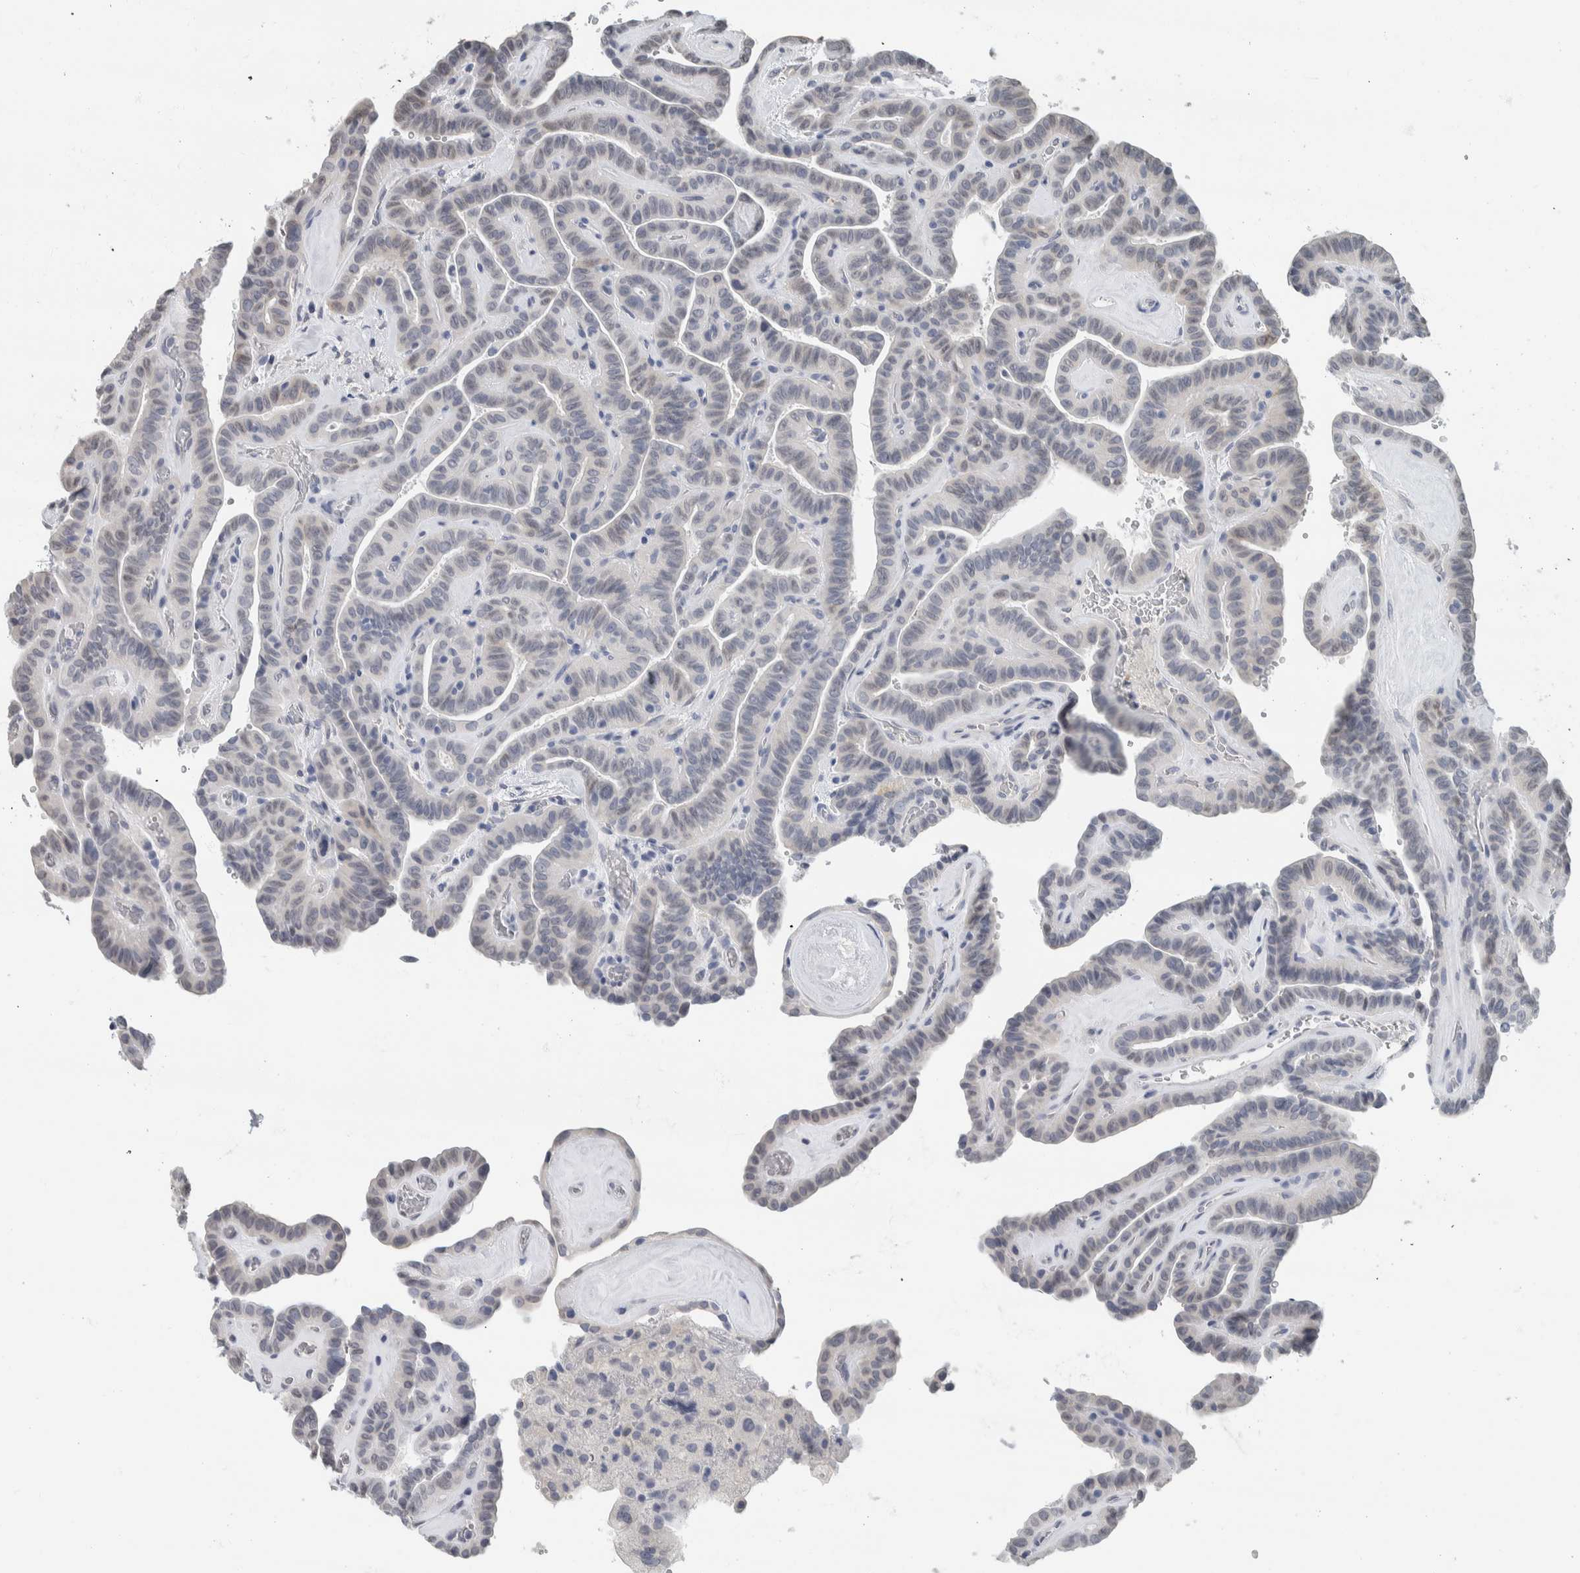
{"staining": {"intensity": "weak", "quantity": "<25%", "location": "cytoplasmic/membranous"}, "tissue": "thyroid cancer", "cell_type": "Tumor cells", "image_type": "cancer", "snomed": [{"axis": "morphology", "description": "Papillary adenocarcinoma, NOS"}, {"axis": "topography", "description": "Thyroid gland"}], "caption": "Protein analysis of papillary adenocarcinoma (thyroid) demonstrates no significant staining in tumor cells.", "gene": "NEFM", "patient": {"sex": "male", "age": 77}}